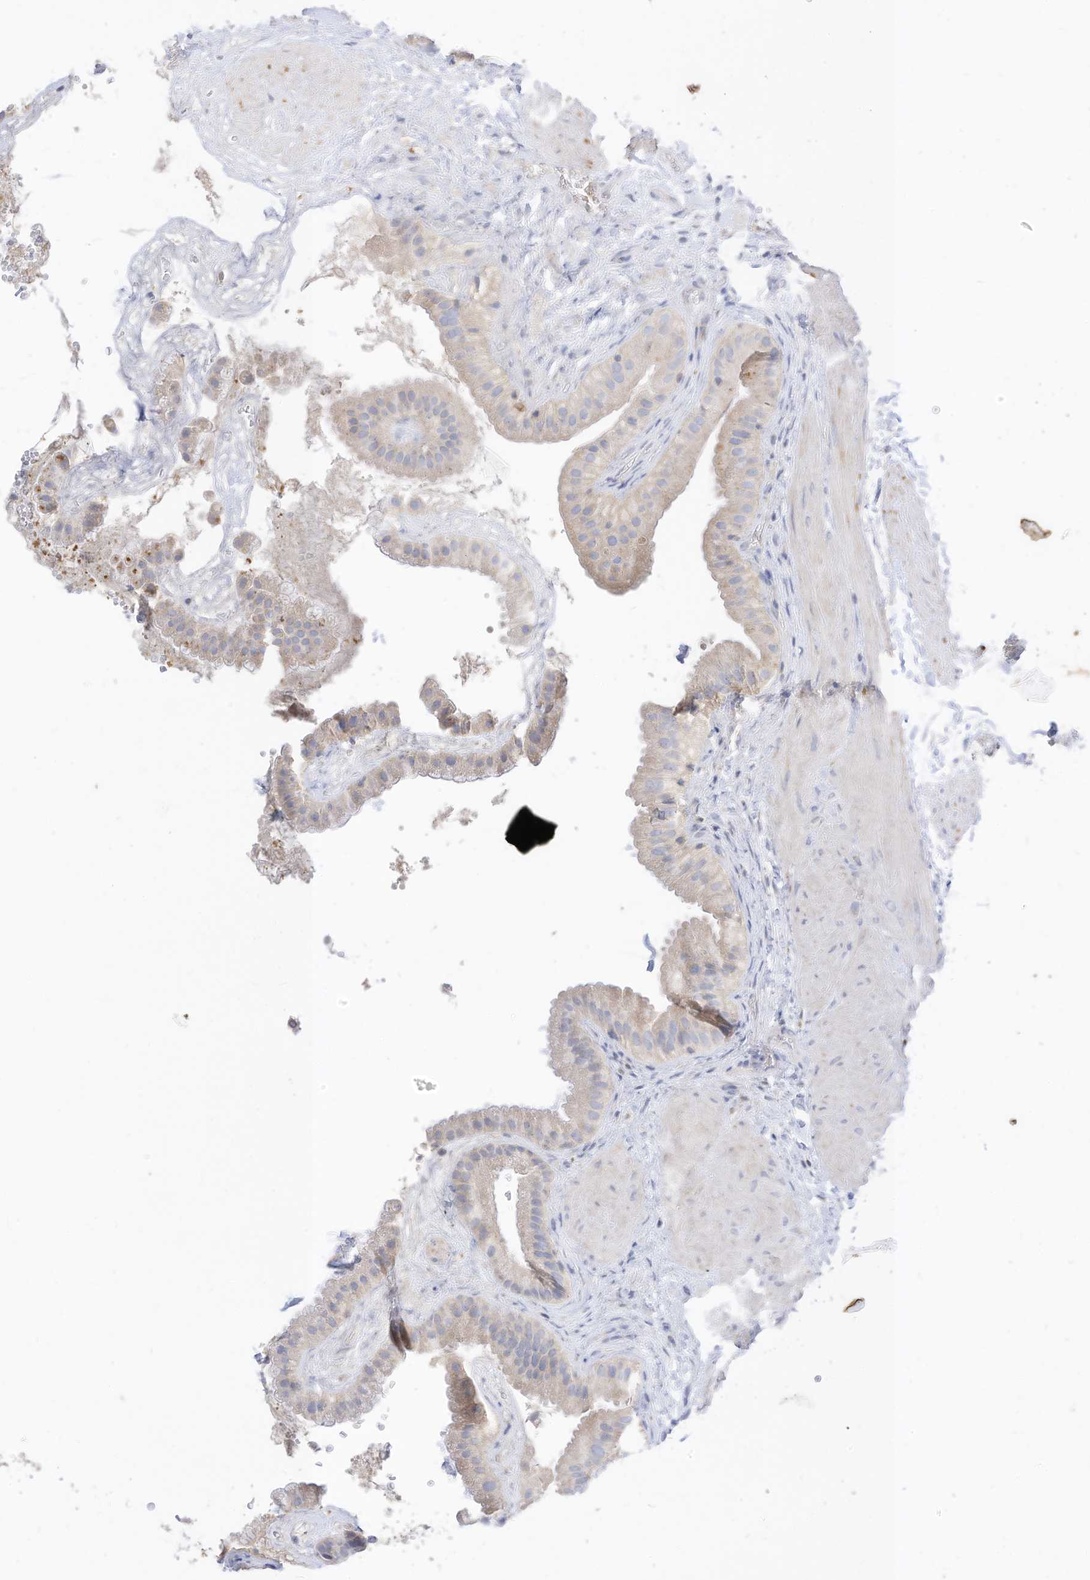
{"staining": {"intensity": "weak", "quantity": "25%-75%", "location": "cytoplasmic/membranous"}, "tissue": "gallbladder", "cell_type": "Glandular cells", "image_type": "normal", "snomed": [{"axis": "morphology", "description": "Normal tissue, NOS"}, {"axis": "topography", "description": "Gallbladder"}], "caption": "Gallbladder was stained to show a protein in brown. There is low levels of weak cytoplasmic/membranous expression in about 25%-75% of glandular cells. (DAB = brown stain, brightfield microscopy at high magnification).", "gene": "RASA2", "patient": {"sex": "male", "age": 55}}